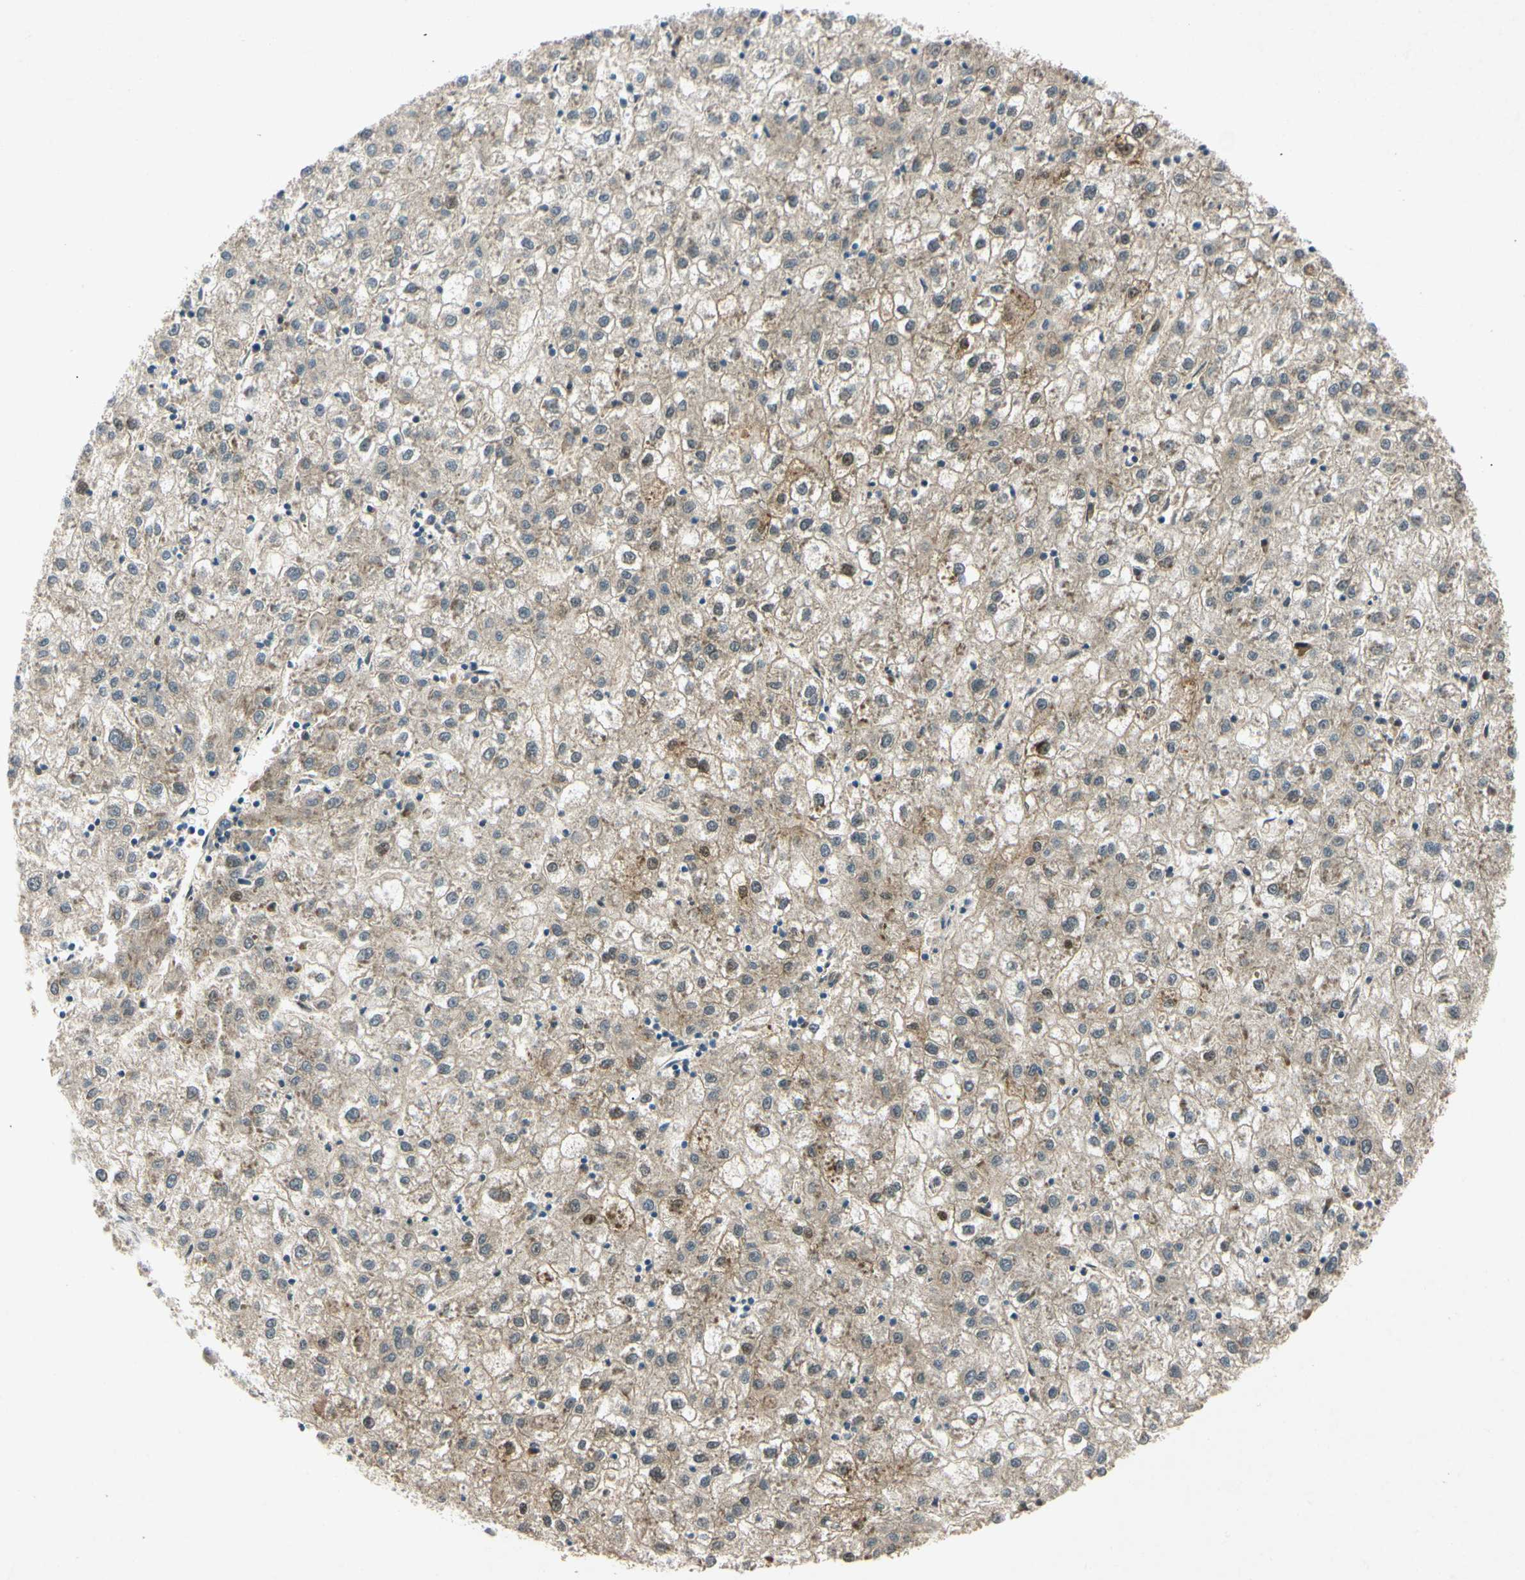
{"staining": {"intensity": "weak", "quantity": "25%-75%", "location": "cytoplasmic/membranous"}, "tissue": "liver cancer", "cell_type": "Tumor cells", "image_type": "cancer", "snomed": [{"axis": "morphology", "description": "Carcinoma, Hepatocellular, NOS"}, {"axis": "topography", "description": "Liver"}], "caption": "IHC image of human liver hepatocellular carcinoma stained for a protein (brown), which reveals low levels of weak cytoplasmic/membranous staining in about 25%-75% of tumor cells.", "gene": "HSPA1B", "patient": {"sex": "male", "age": 72}}